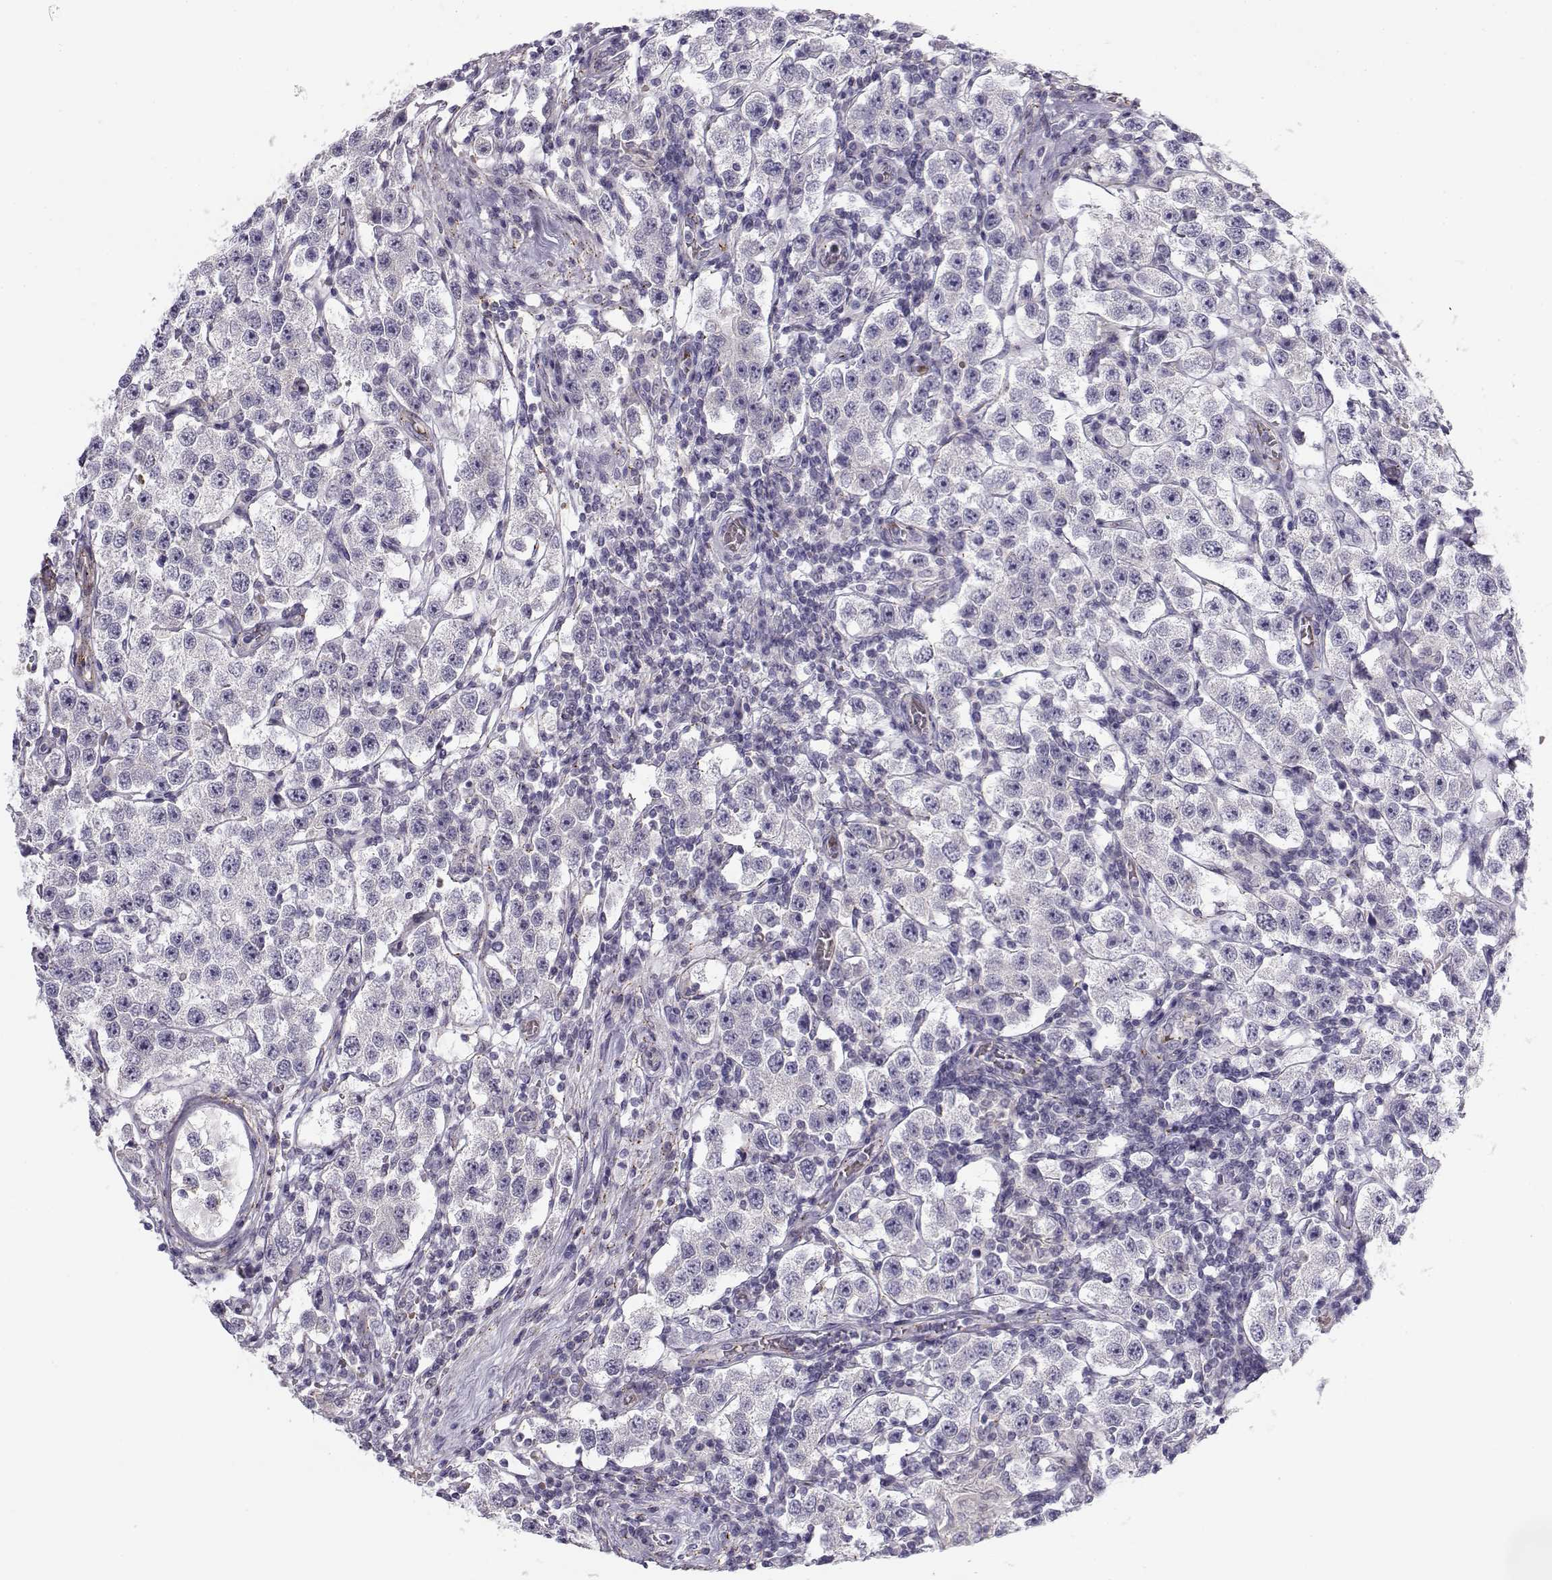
{"staining": {"intensity": "negative", "quantity": "none", "location": "none"}, "tissue": "testis cancer", "cell_type": "Tumor cells", "image_type": "cancer", "snomed": [{"axis": "morphology", "description": "Seminoma, NOS"}, {"axis": "topography", "description": "Testis"}], "caption": "This is an immunohistochemistry (IHC) histopathology image of human testis cancer. There is no staining in tumor cells.", "gene": "MYO1A", "patient": {"sex": "male", "age": 37}}